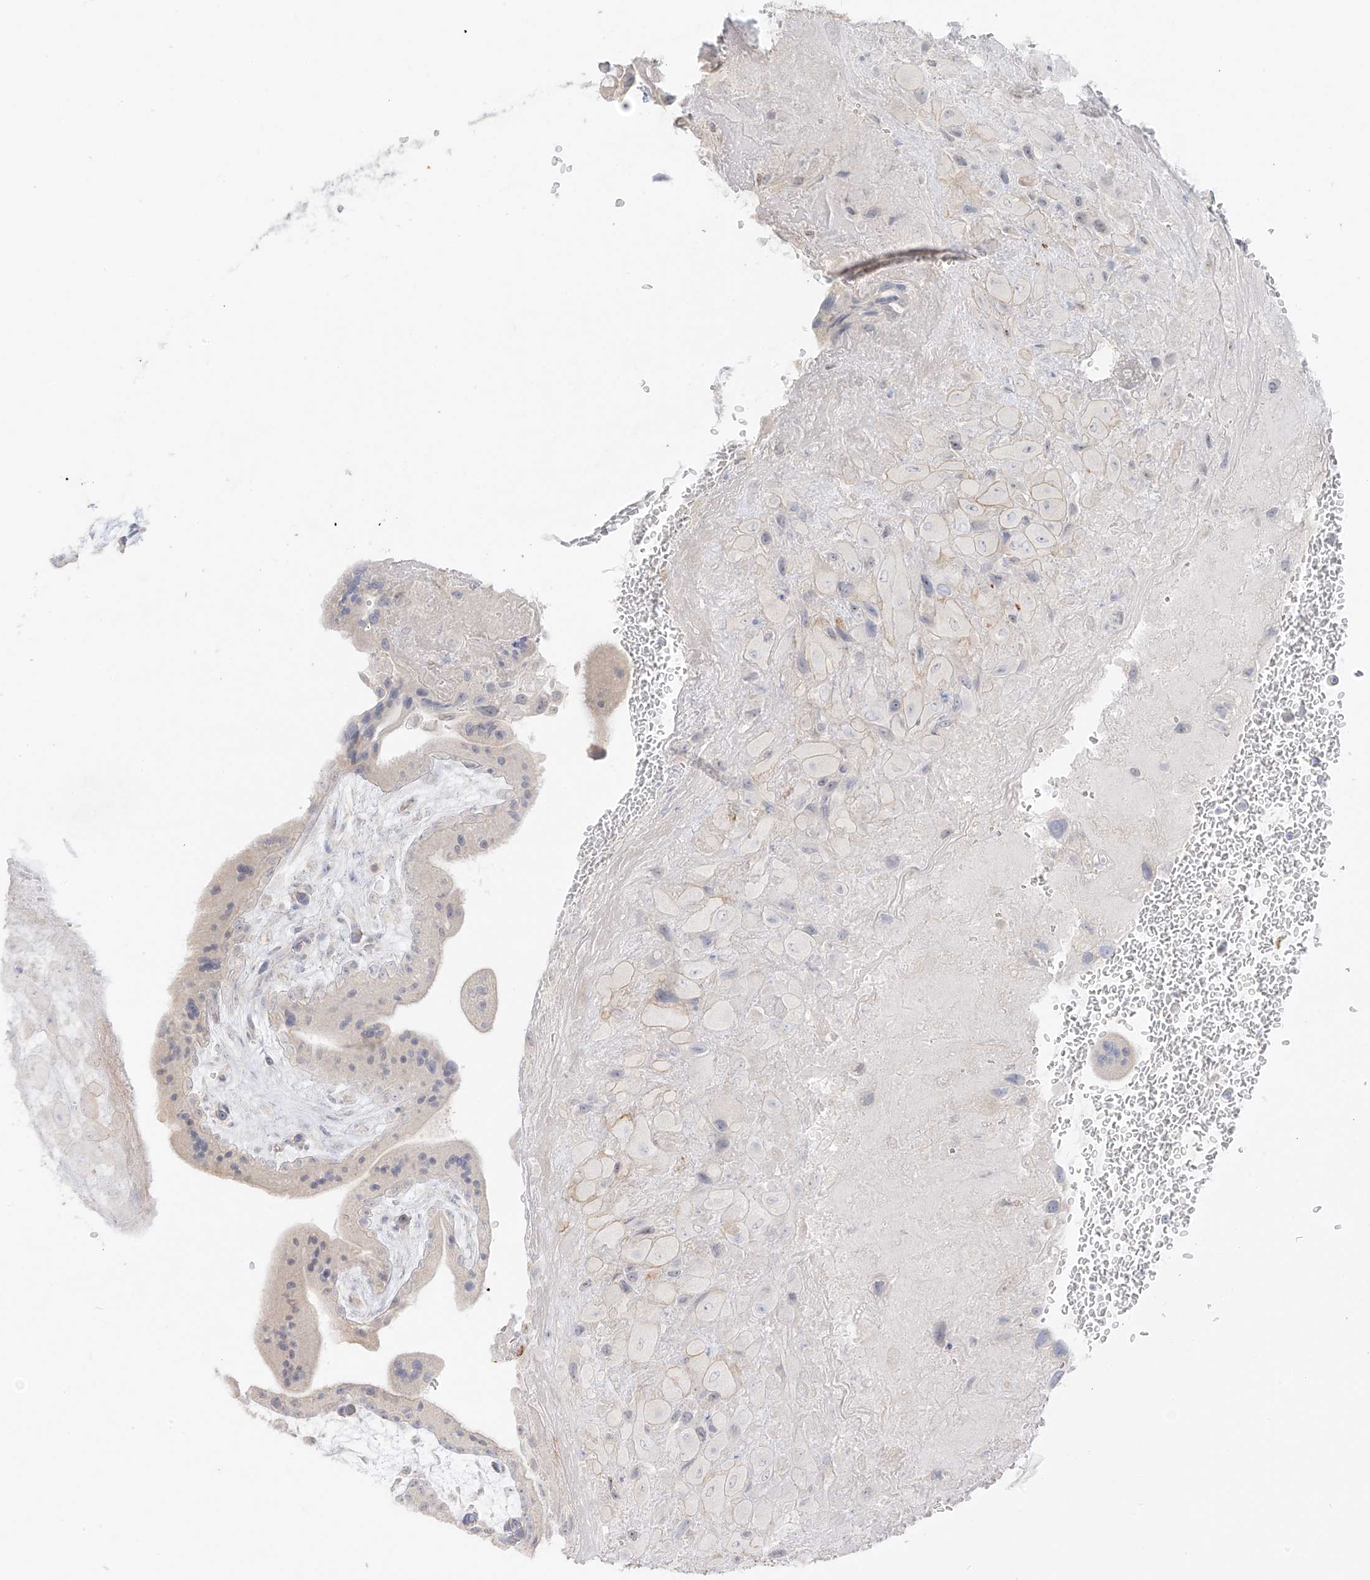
{"staining": {"intensity": "negative", "quantity": "none", "location": "none"}, "tissue": "placenta", "cell_type": "Decidual cells", "image_type": "normal", "snomed": [{"axis": "morphology", "description": "Normal tissue, NOS"}, {"axis": "topography", "description": "Placenta"}], "caption": "Decidual cells show no significant expression in benign placenta. (DAB (3,3'-diaminobenzidine) immunohistochemistry visualized using brightfield microscopy, high magnification).", "gene": "C11orf87", "patient": {"sex": "female", "age": 35}}